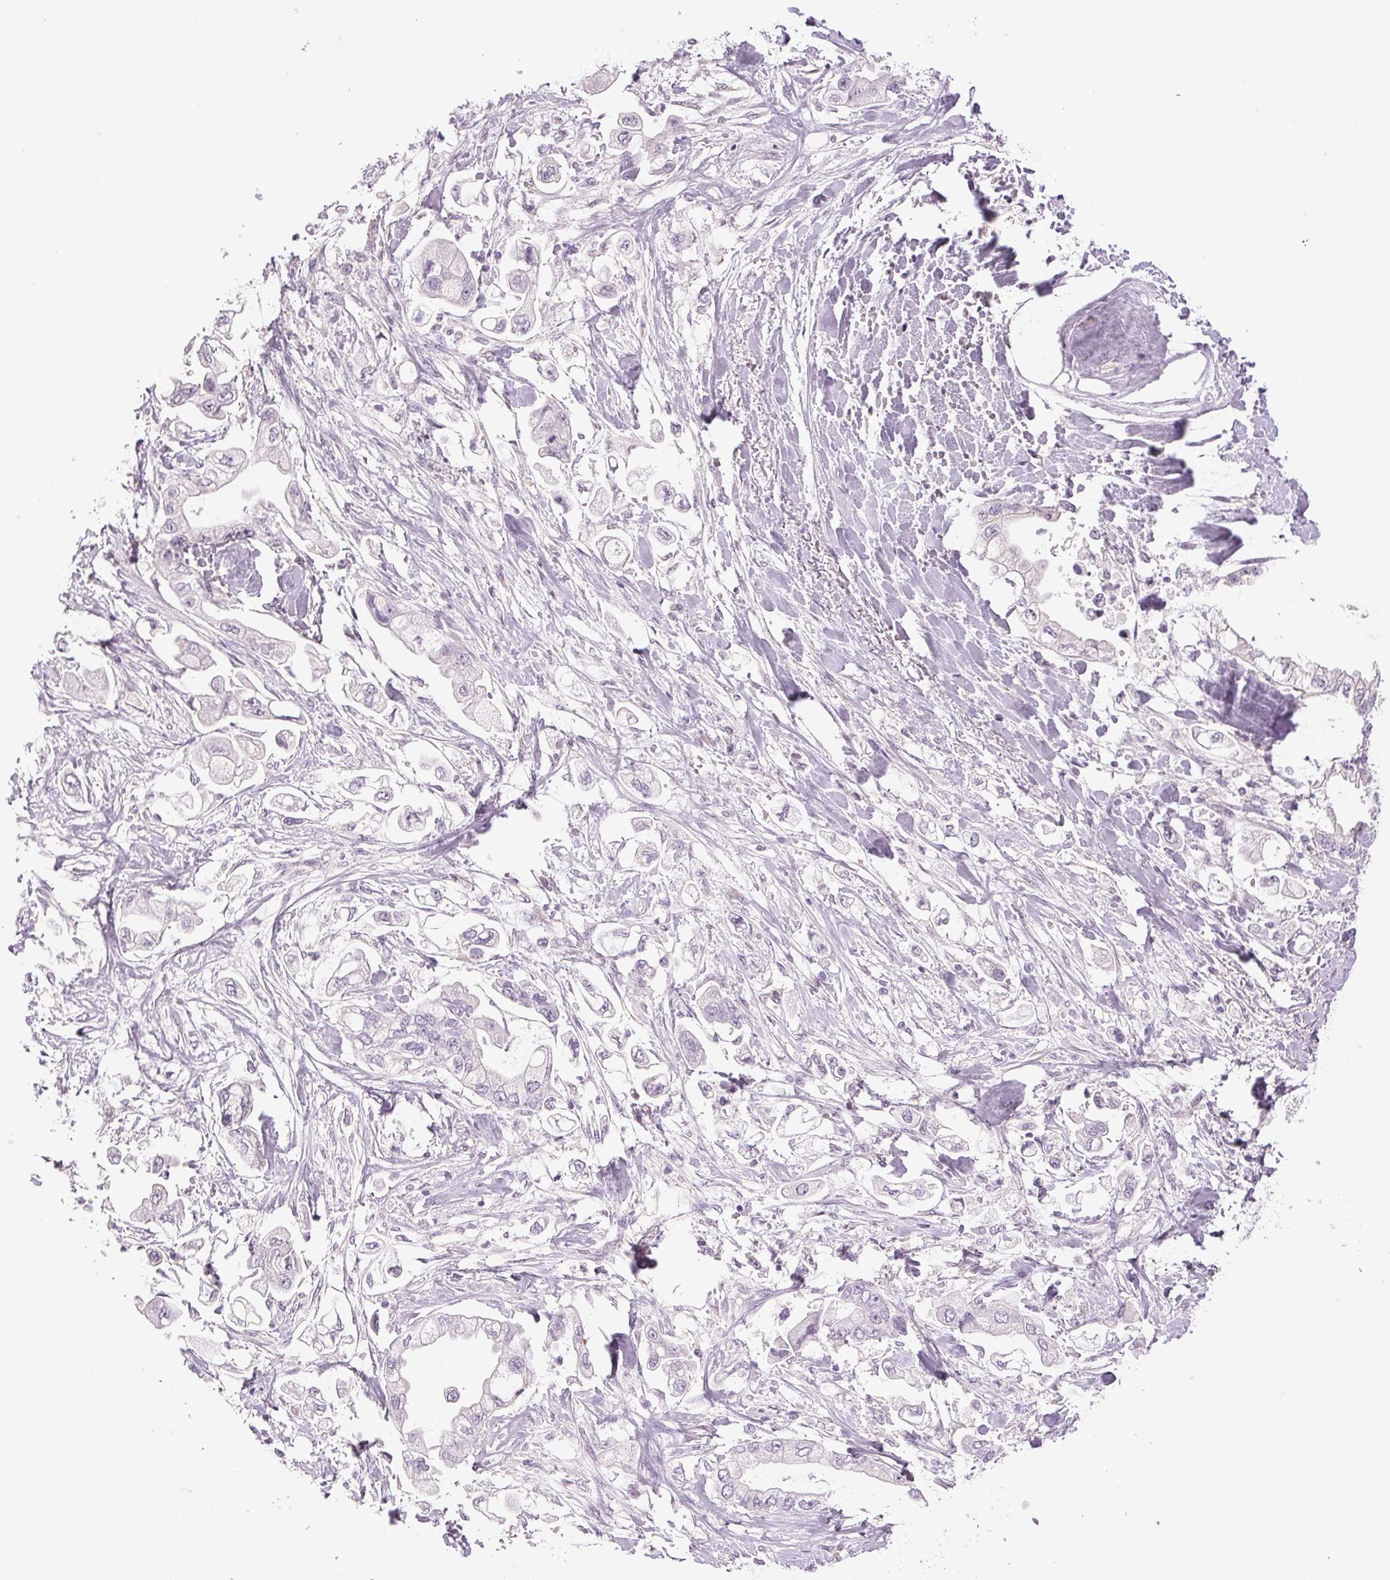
{"staining": {"intensity": "negative", "quantity": "none", "location": "none"}, "tissue": "stomach cancer", "cell_type": "Tumor cells", "image_type": "cancer", "snomed": [{"axis": "morphology", "description": "Adenocarcinoma, NOS"}, {"axis": "topography", "description": "Stomach"}], "caption": "Protein analysis of stomach cancer exhibits no significant staining in tumor cells. The staining is performed using DAB (3,3'-diaminobenzidine) brown chromogen with nuclei counter-stained in using hematoxylin.", "gene": "DNAJC6", "patient": {"sex": "male", "age": 62}}